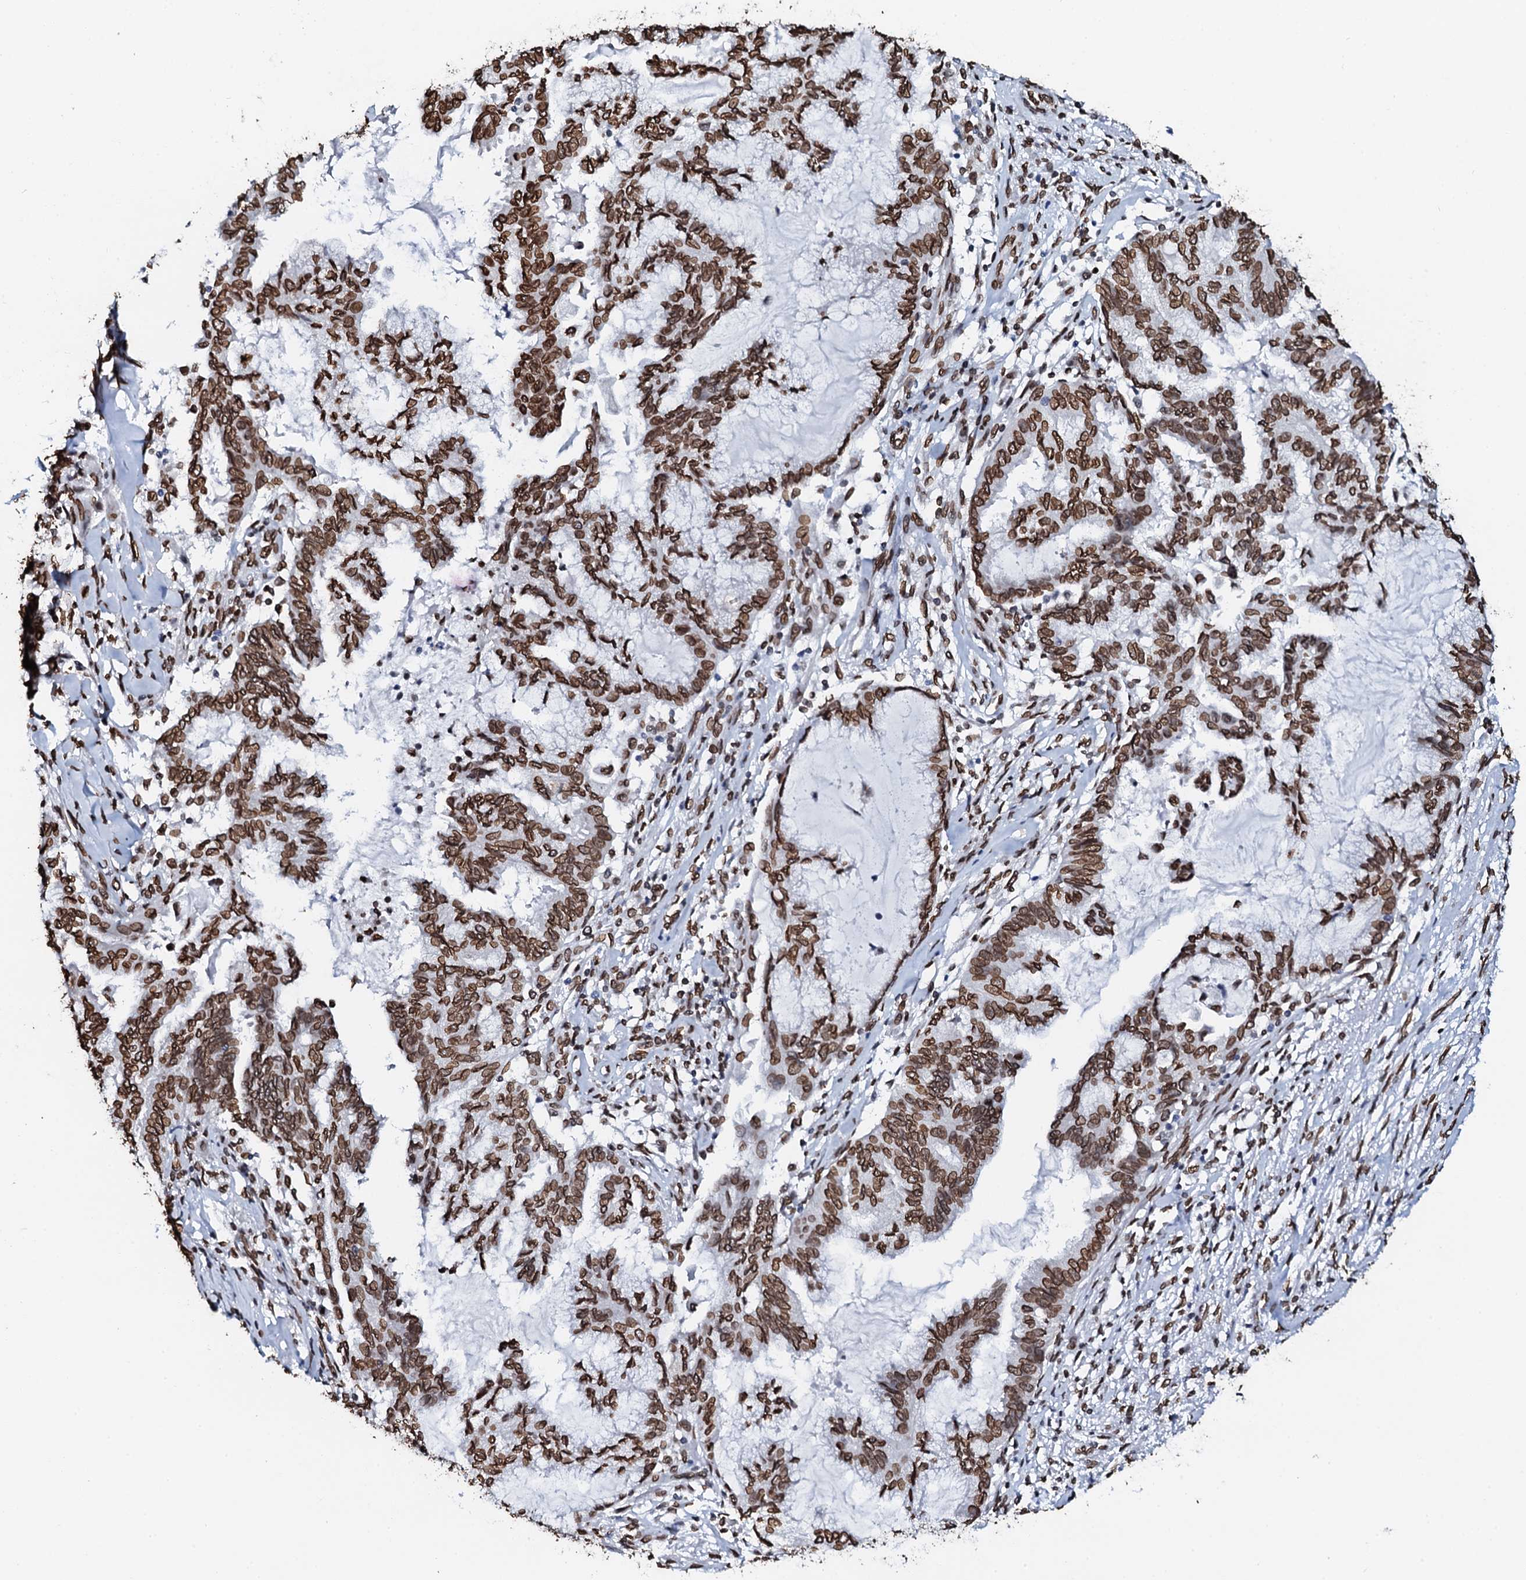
{"staining": {"intensity": "strong", "quantity": ">75%", "location": "cytoplasmic/membranous,nuclear"}, "tissue": "endometrial cancer", "cell_type": "Tumor cells", "image_type": "cancer", "snomed": [{"axis": "morphology", "description": "Adenocarcinoma, NOS"}, {"axis": "topography", "description": "Endometrium"}], "caption": "About >75% of tumor cells in adenocarcinoma (endometrial) exhibit strong cytoplasmic/membranous and nuclear protein expression as visualized by brown immunohistochemical staining.", "gene": "KATNAL2", "patient": {"sex": "female", "age": 86}}